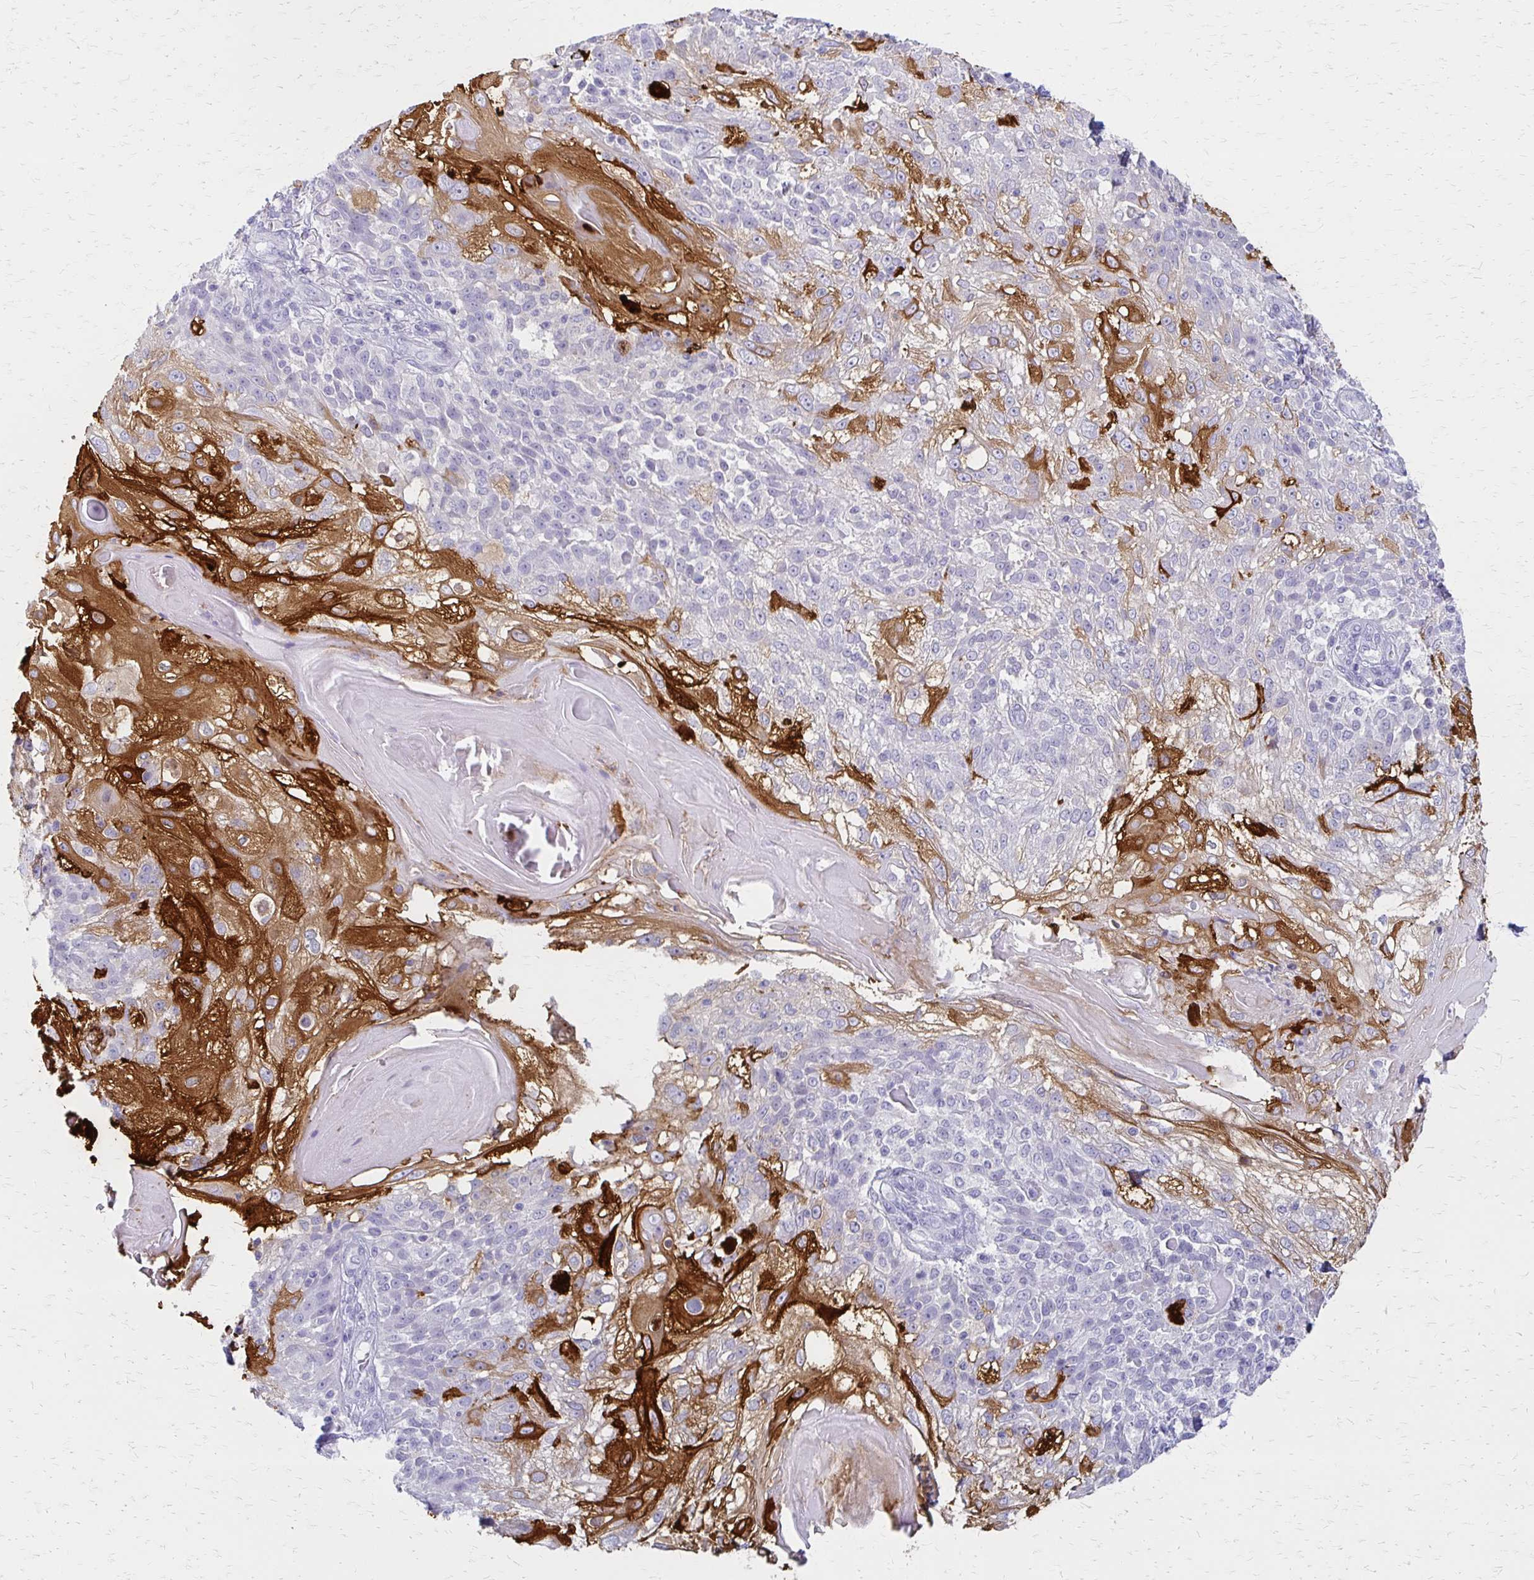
{"staining": {"intensity": "strong", "quantity": "<25%", "location": "cytoplasmic/membranous"}, "tissue": "skin cancer", "cell_type": "Tumor cells", "image_type": "cancer", "snomed": [{"axis": "morphology", "description": "Normal tissue, NOS"}, {"axis": "morphology", "description": "Squamous cell carcinoma, NOS"}, {"axis": "topography", "description": "Skin"}], "caption": "This is an image of immunohistochemistry staining of skin cancer (squamous cell carcinoma), which shows strong expression in the cytoplasmic/membranous of tumor cells.", "gene": "IVL", "patient": {"sex": "female", "age": 83}}